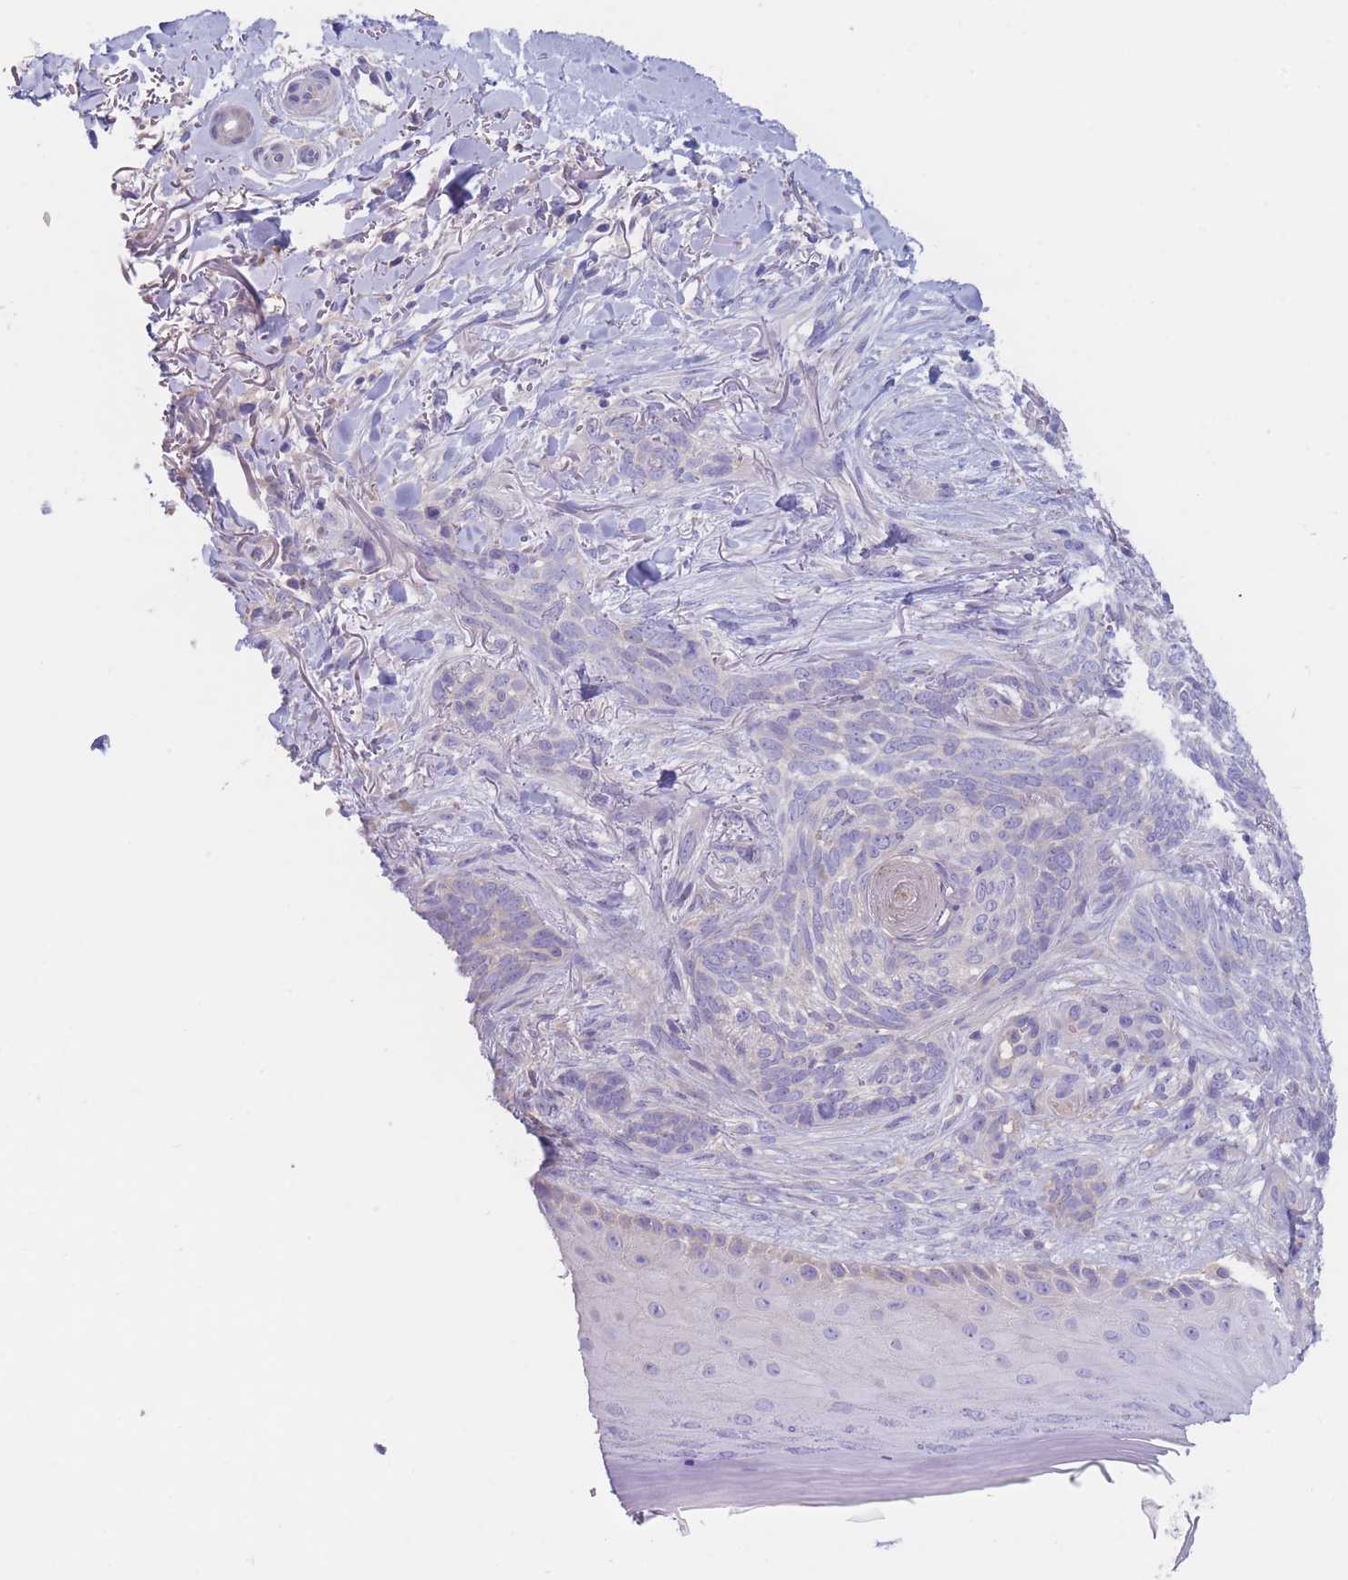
{"staining": {"intensity": "negative", "quantity": "none", "location": "none"}, "tissue": "skin cancer", "cell_type": "Tumor cells", "image_type": "cancer", "snomed": [{"axis": "morphology", "description": "Normal tissue, NOS"}, {"axis": "morphology", "description": "Basal cell carcinoma"}, {"axis": "topography", "description": "Skin"}], "caption": "This image is of basal cell carcinoma (skin) stained with IHC to label a protein in brown with the nuclei are counter-stained blue. There is no expression in tumor cells. (IHC, brightfield microscopy, high magnification).", "gene": "ST3GAL4", "patient": {"sex": "female", "age": 67}}